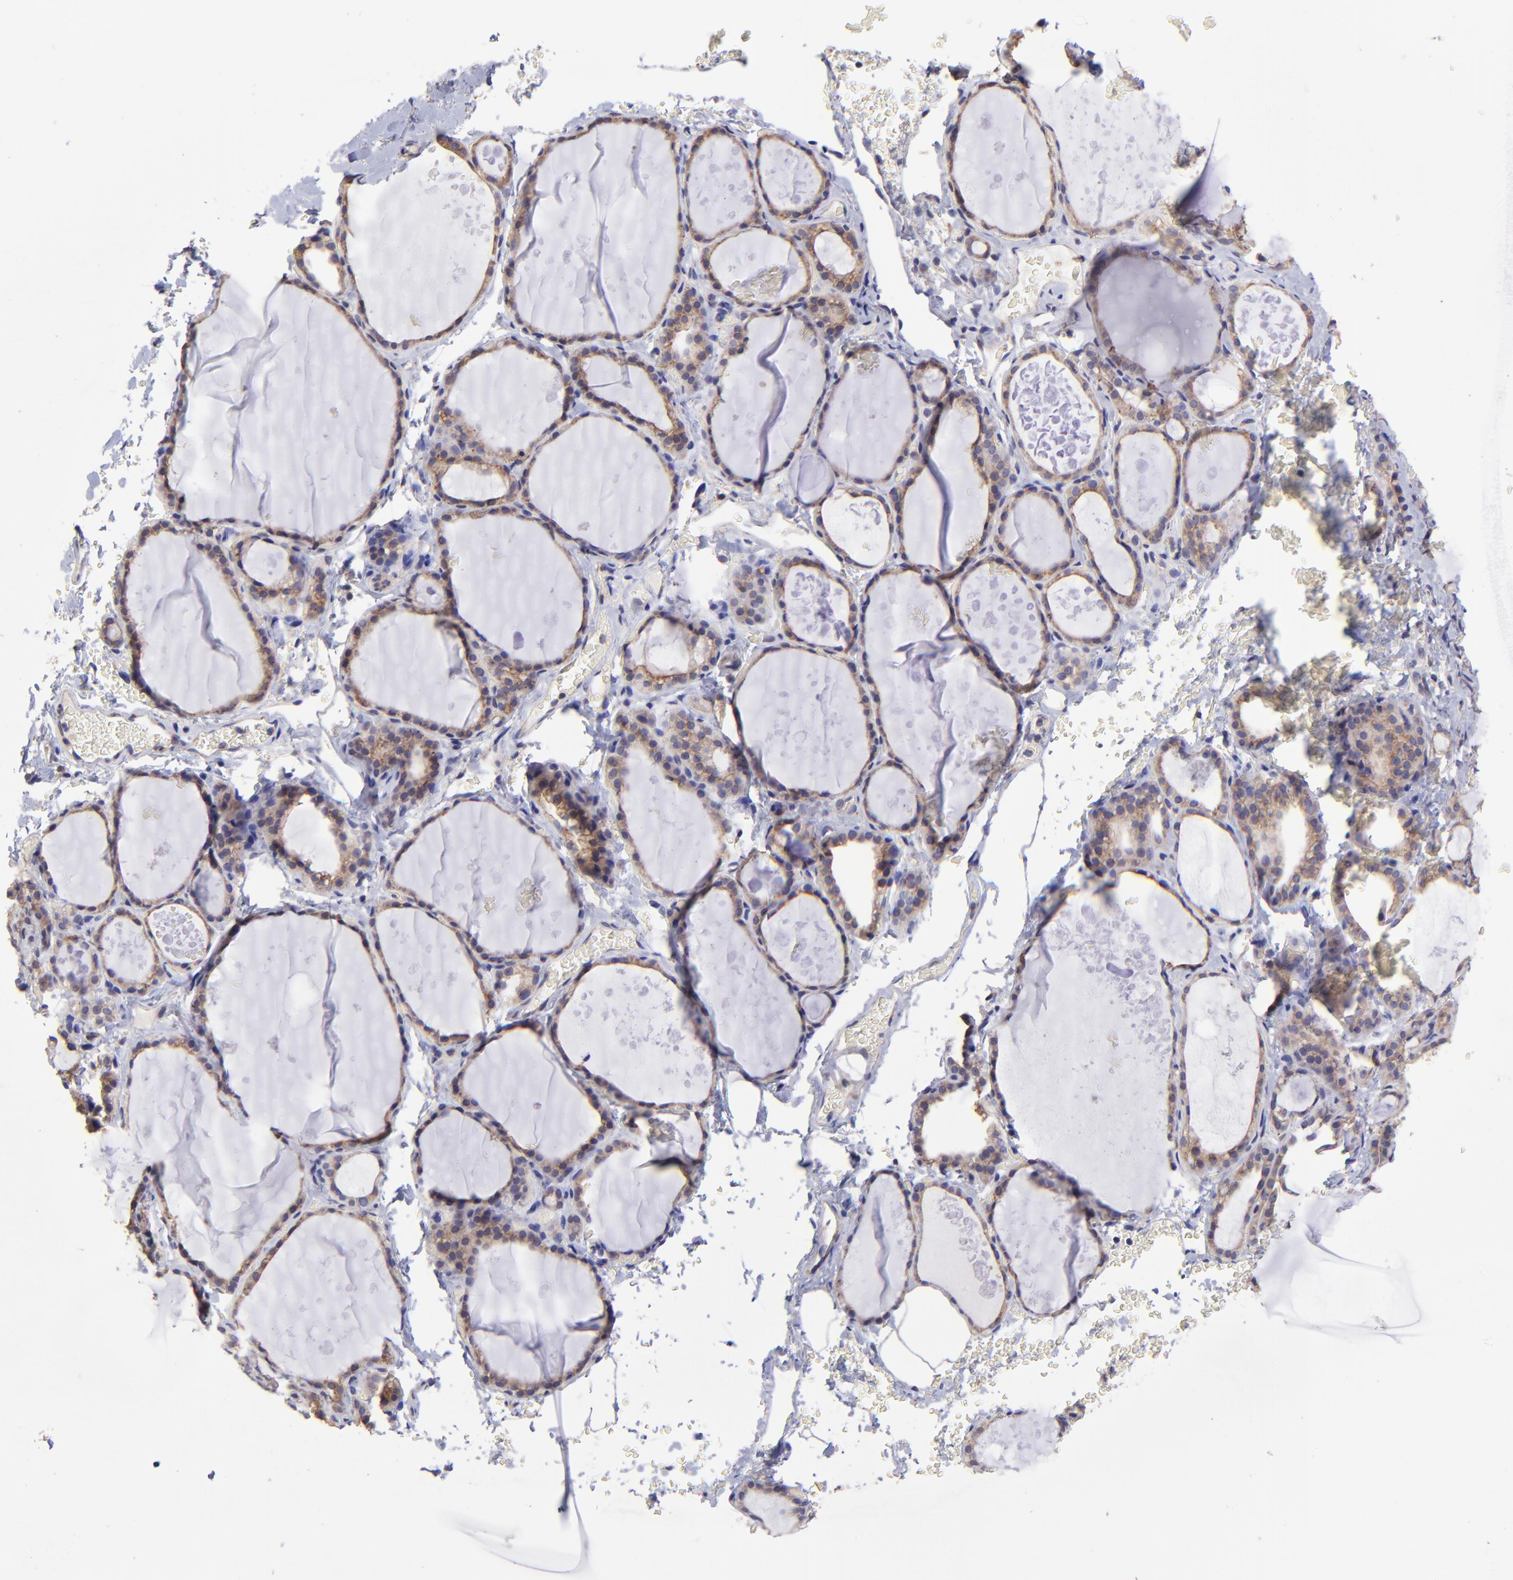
{"staining": {"intensity": "moderate", "quantity": ">75%", "location": "cytoplasmic/membranous"}, "tissue": "thyroid gland", "cell_type": "Glandular cells", "image_type": "normal", "snomed": [{"axis": "morphology", "description": "Normal tissue, NOS"}, {"axis": "topography", "description": "Thyroid gland"}], "caption": "This photomicrograph exhibits immunohistochemistry staining of normal thyroid gland, with medium moderate cytoplasmic/membranous expression in approximately >75% of glandular cells.", "gene": "NSF", "patient": {"sex": "male", "age": 61}}